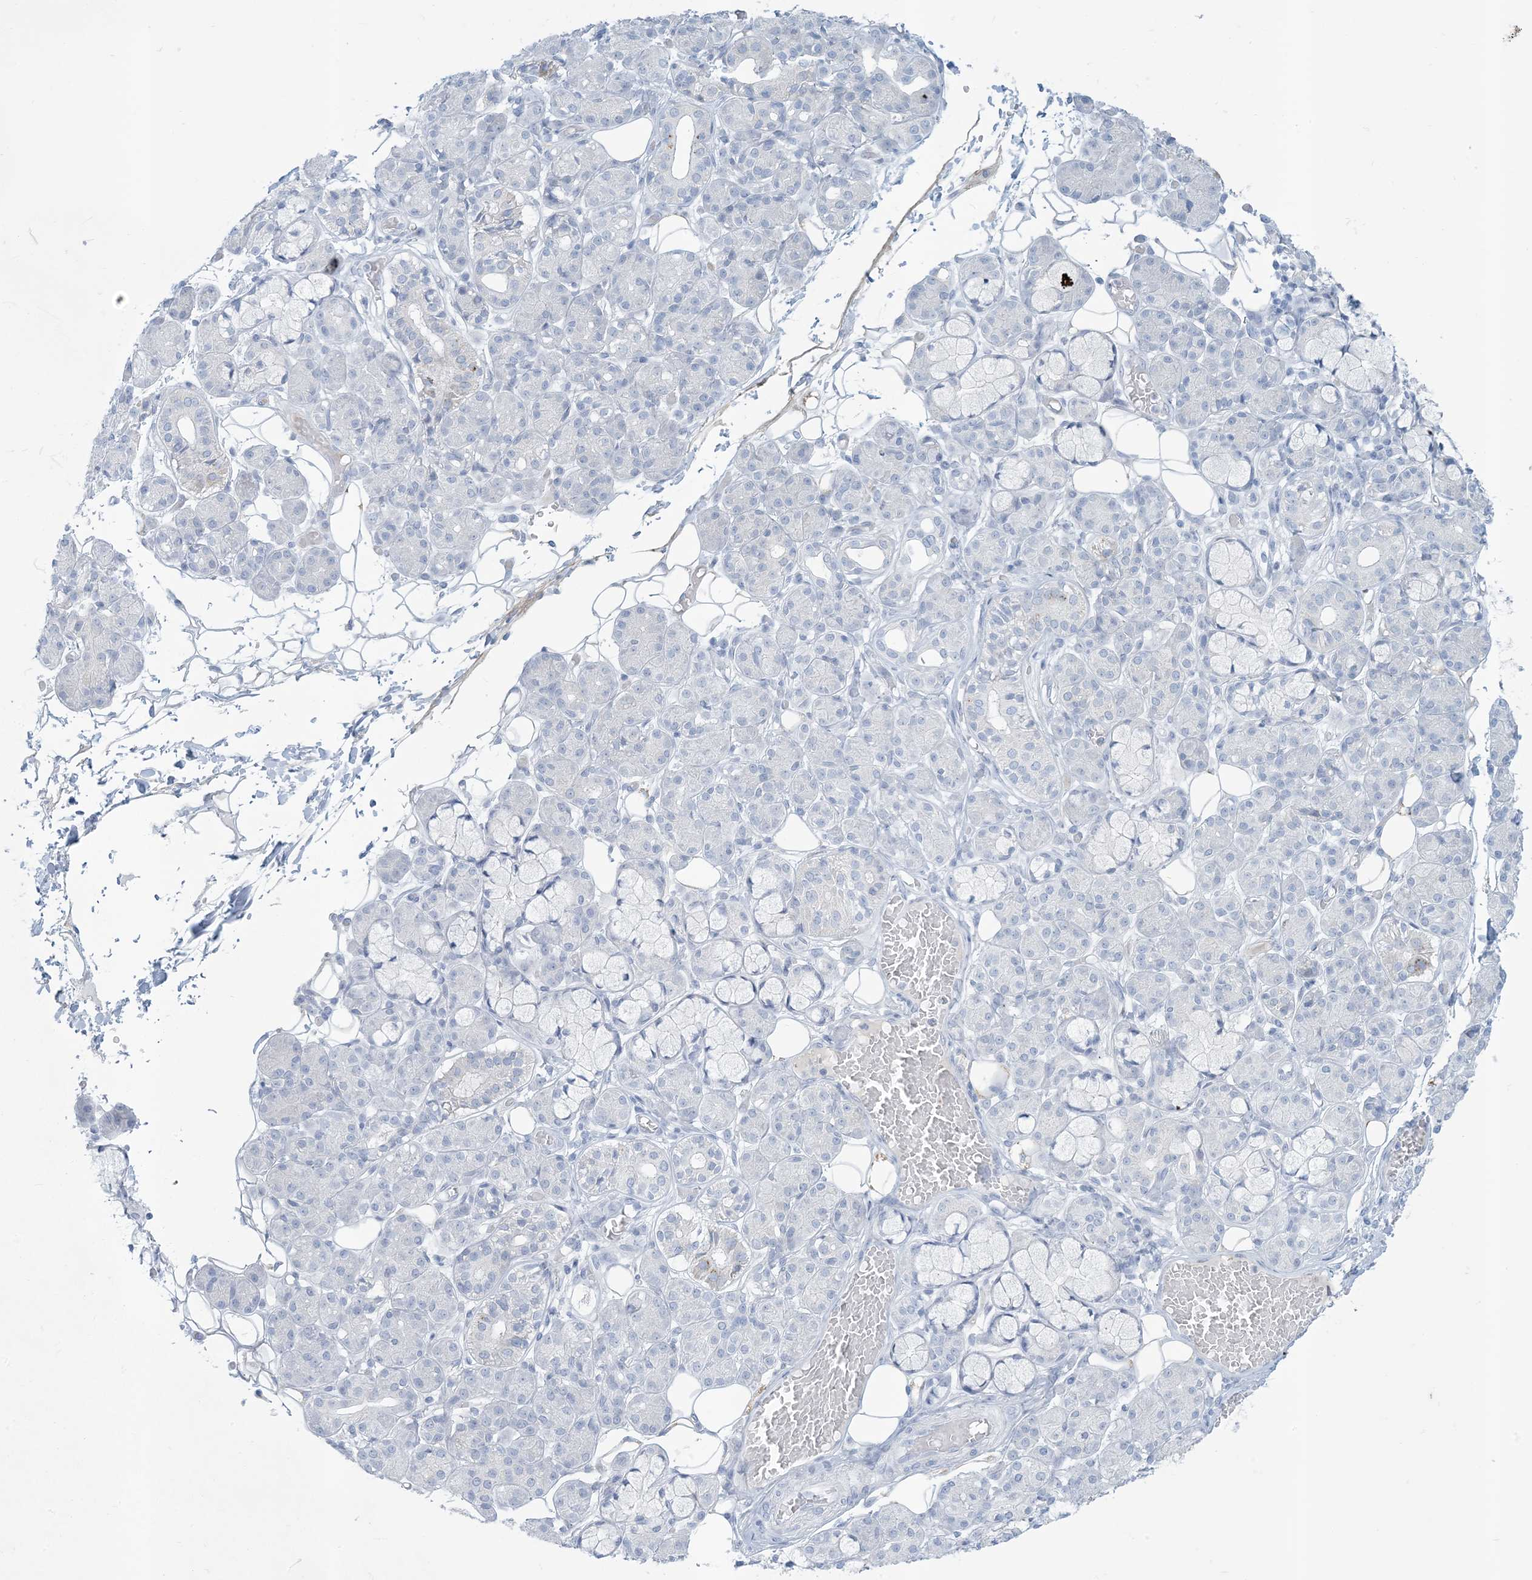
{"staining": {"intensity": "negative", "quantity": "none", "location": "none"}, "tissue": "salivary gland", "cell_type": "Glandular cells", "image_type": "normal", "snomed": [{"axis": "morphology", "description": "Normal tissue, NOS"}, {"axis": "topography", "description": "Salivary gland"}], "caption": "This image is of benign salivary gland stained with IHC to label a protein in brown with the nuclei are counter-stained blue. There is no positivity in glandular cells.", "gene": "ZDHHC4", "patient": {"sex": "male", "age": 63}}